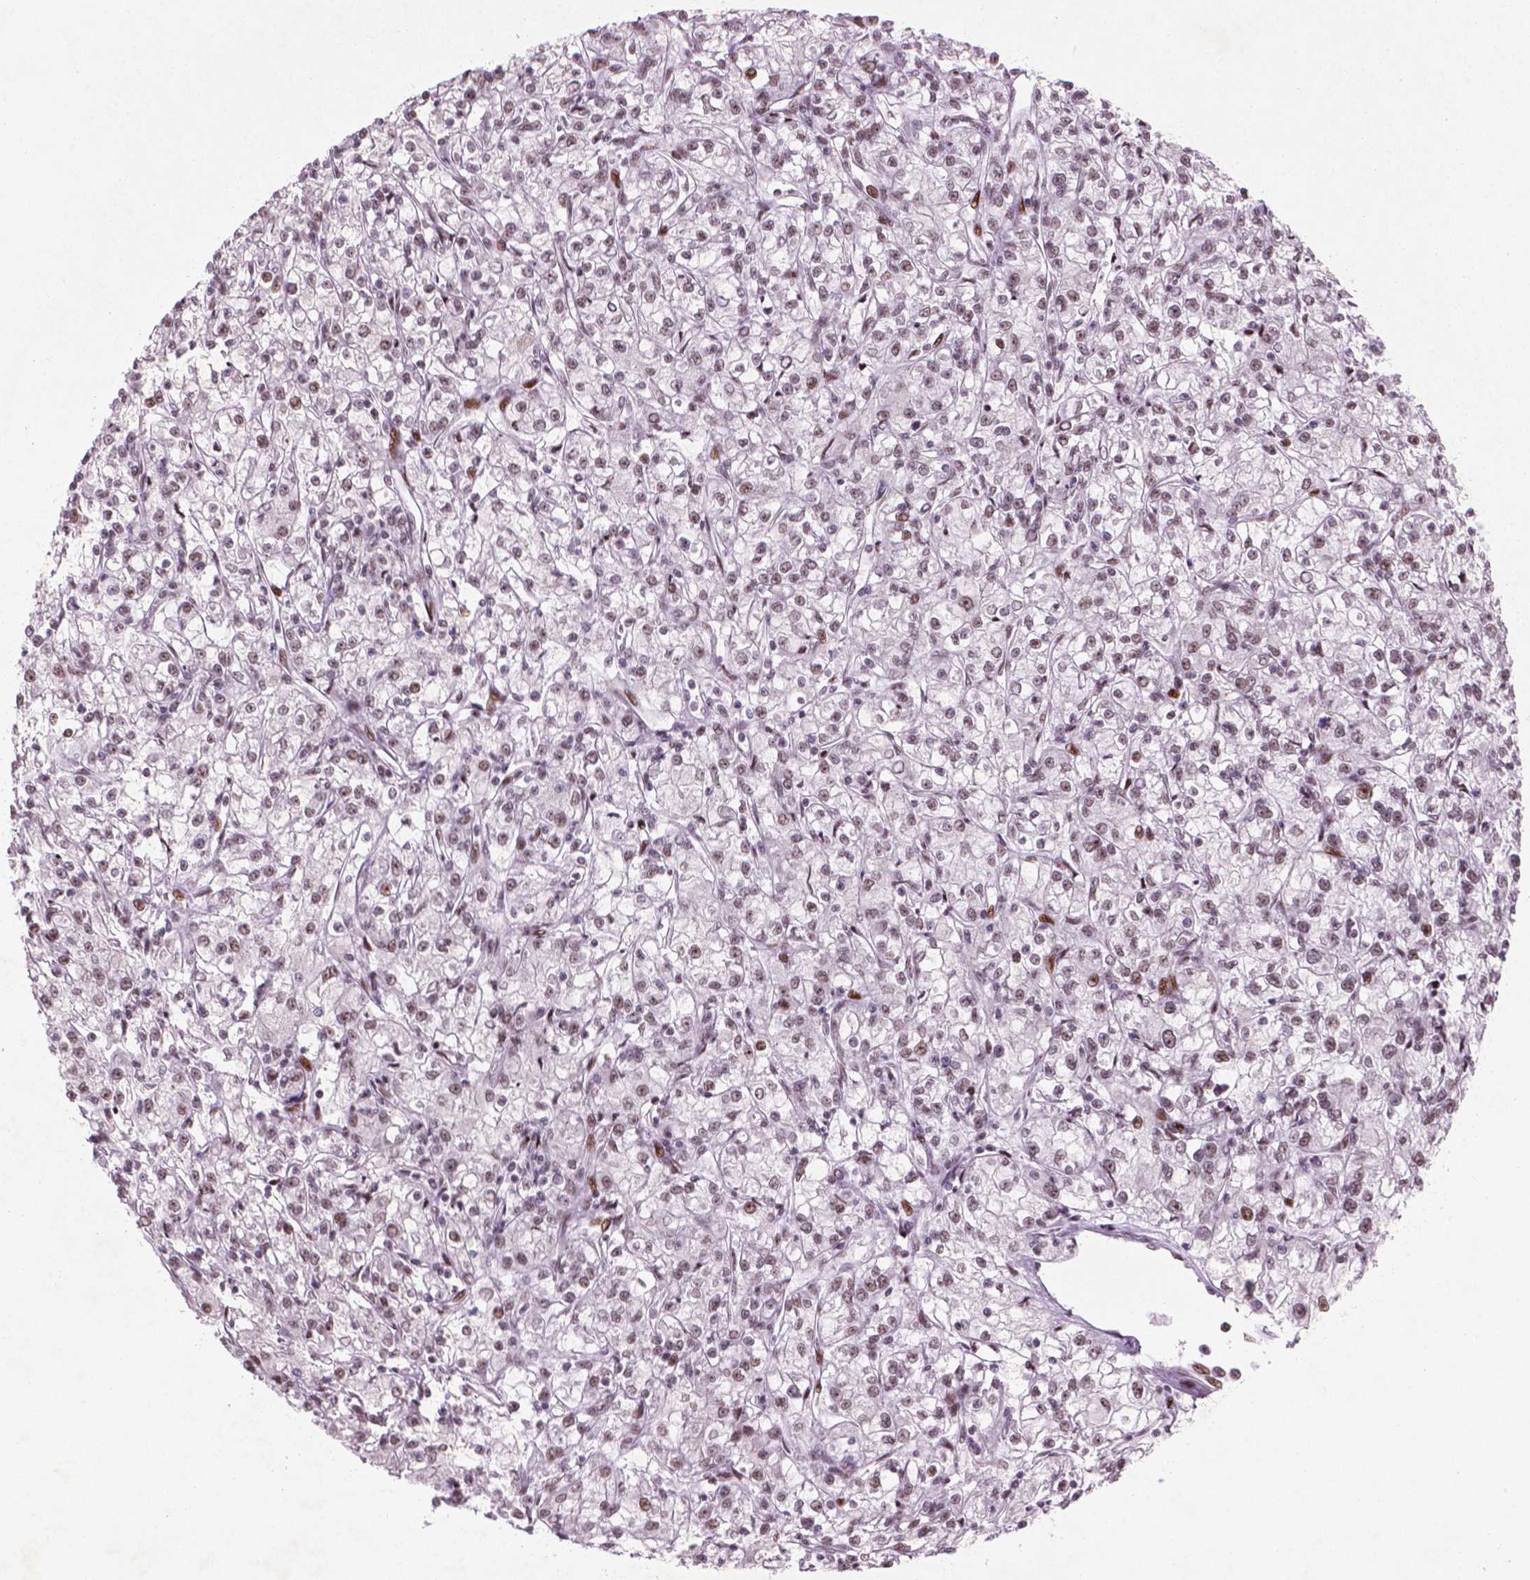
{"staining": {"intensity": "weak", "quantity": "25%-75%", "location": "nuclear"}, "tissue": "renal cancer", "cell_type": "Tumor cells", "image_type": "cancer", "snomed": [{"axis": "morphology", "description": "Adenocarcinoma, NOS"}, {"axis": "topography", "description": "Kidney"}], "caption": "Adenocarcinoma (renal) stained with immunohistochemistry (IHC) shows weak nuclear staining in approximately 25%-75% of tumor cells.", "gene": "HES7", "patient": {"sex": "female", "age": 59}}